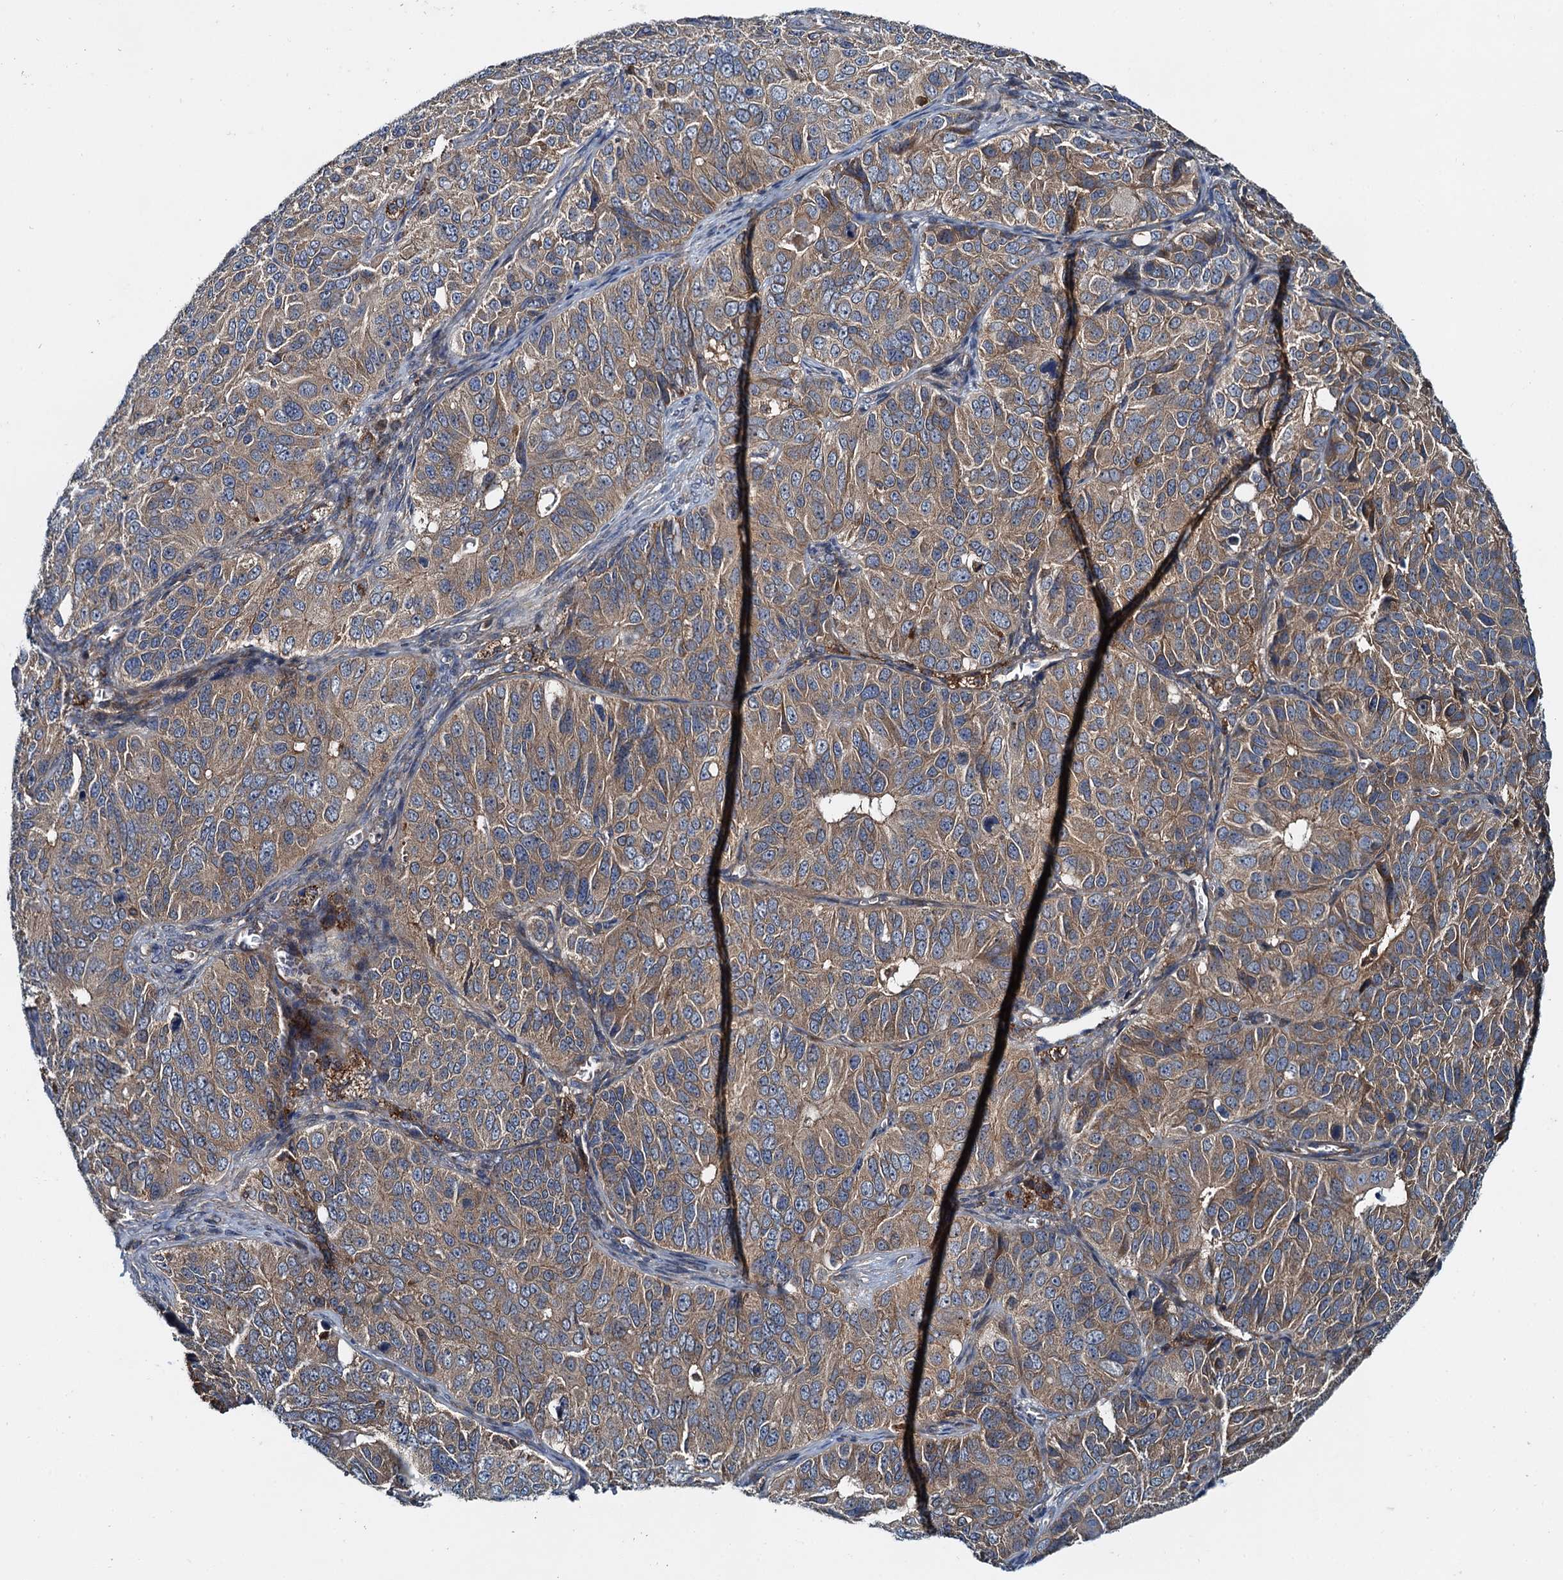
{"staining": {"intensity": "weak", "quantity": ">75%", "location": "cytoplasmic/membranous"}, "tissue": "ovarian cancer", "cell_type": "Tumor cells", "image_type": "cancer", "snomed": [{"axis": "morphology", "description": "Carcinoma, endometroid"}, {"axis": "topography", "description": "Ovary"}], "caption": "Tumor cells reveal weak cytoplasmic/membranous positivity in approximately >75% of cells in ovarian cancer. (Brightfield microscopy of DAB IHC at high magnification).", "gene": "EFL1", "patient": {"sex": "female", "age": 51}}